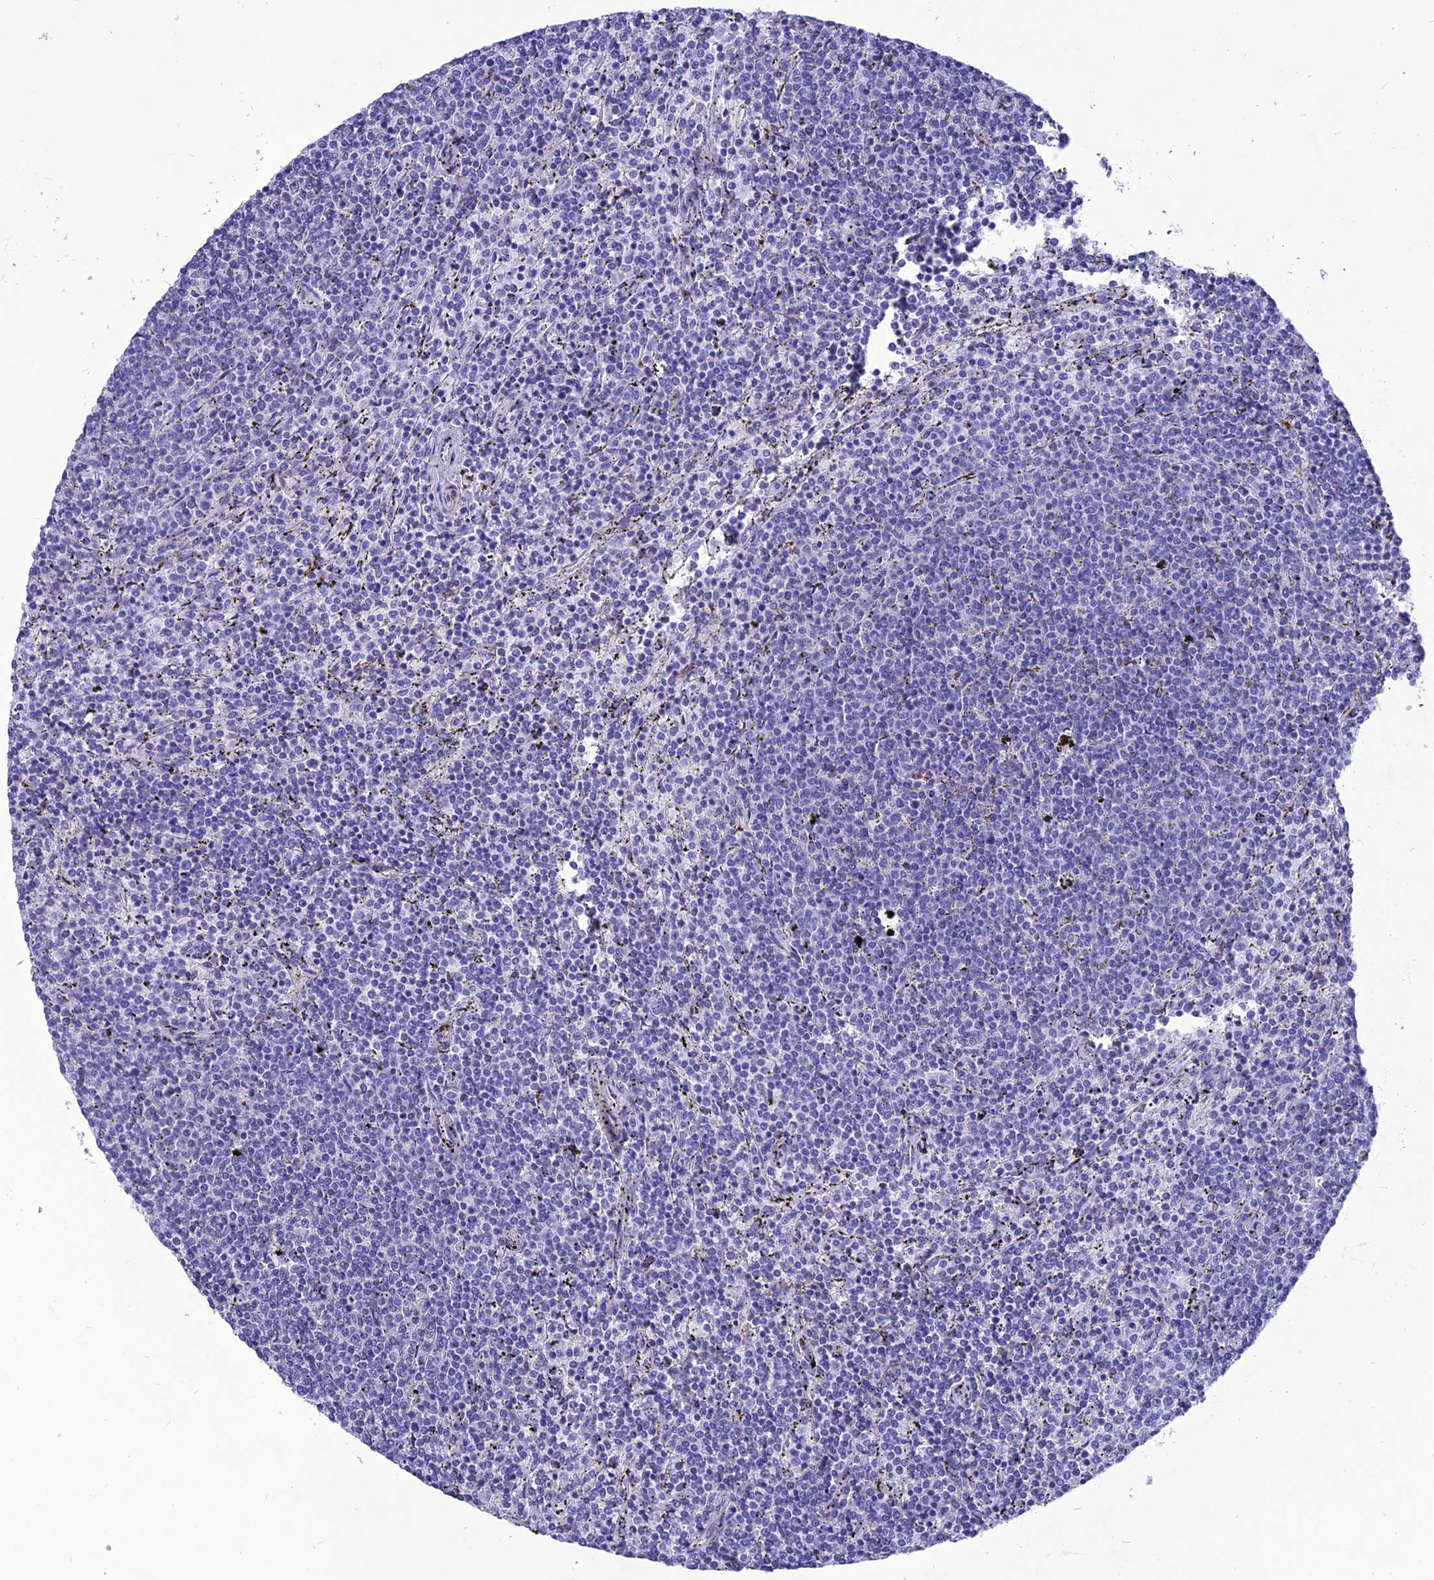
{"staining": {"intensity": "negative", "quantity": "none", "location": "none"}, "tissue": "lymphoma", "cell_type": "Tumor cells", "image_type": "cancer", "snomed": [{"axis": "morphology", "description": "Malignant lymphoma, non-Hodgkin's type, Low grade"}, {"axis": "topography", "description": "Spleen"}], "caption": "Tumor cells are negative for brown protein staining in lymphoma.", "gene": "NKD1", "patient": {"sex": "female", "age": 50}}